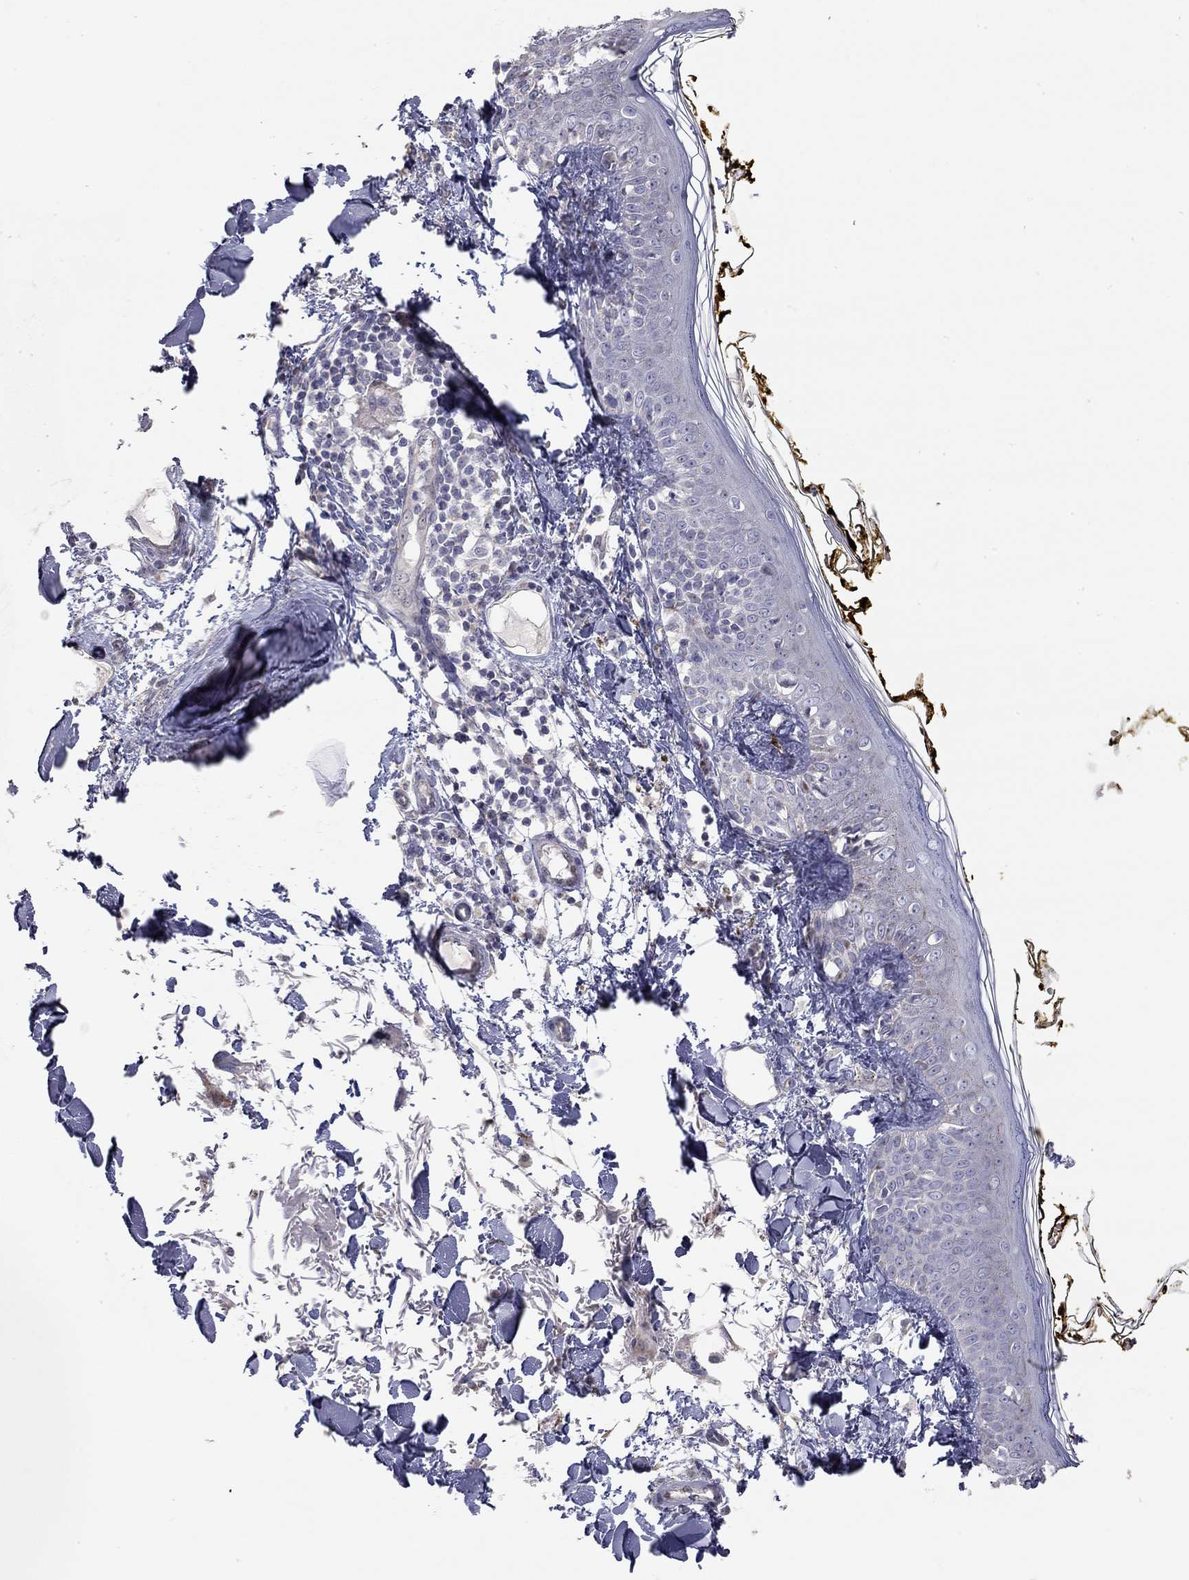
{"staining": {"intensity": "negative", "quantity": "none", "location": "none"}, "tissue": "skin", "cell_type": "Fibroblasts", "image_type": "normal", "snomed": [{"axis": "morphology", "description": "Normal tissue, NOS"}, {"axis": "topography", "description": "Skin"}], "caption": "An immunohistochemistry photomicrograph of benign skin is shown. There is no staining in fibroblasts of skin.", "gene": "PAPSS2", "patient": {"sex": "male", "age": 76}}